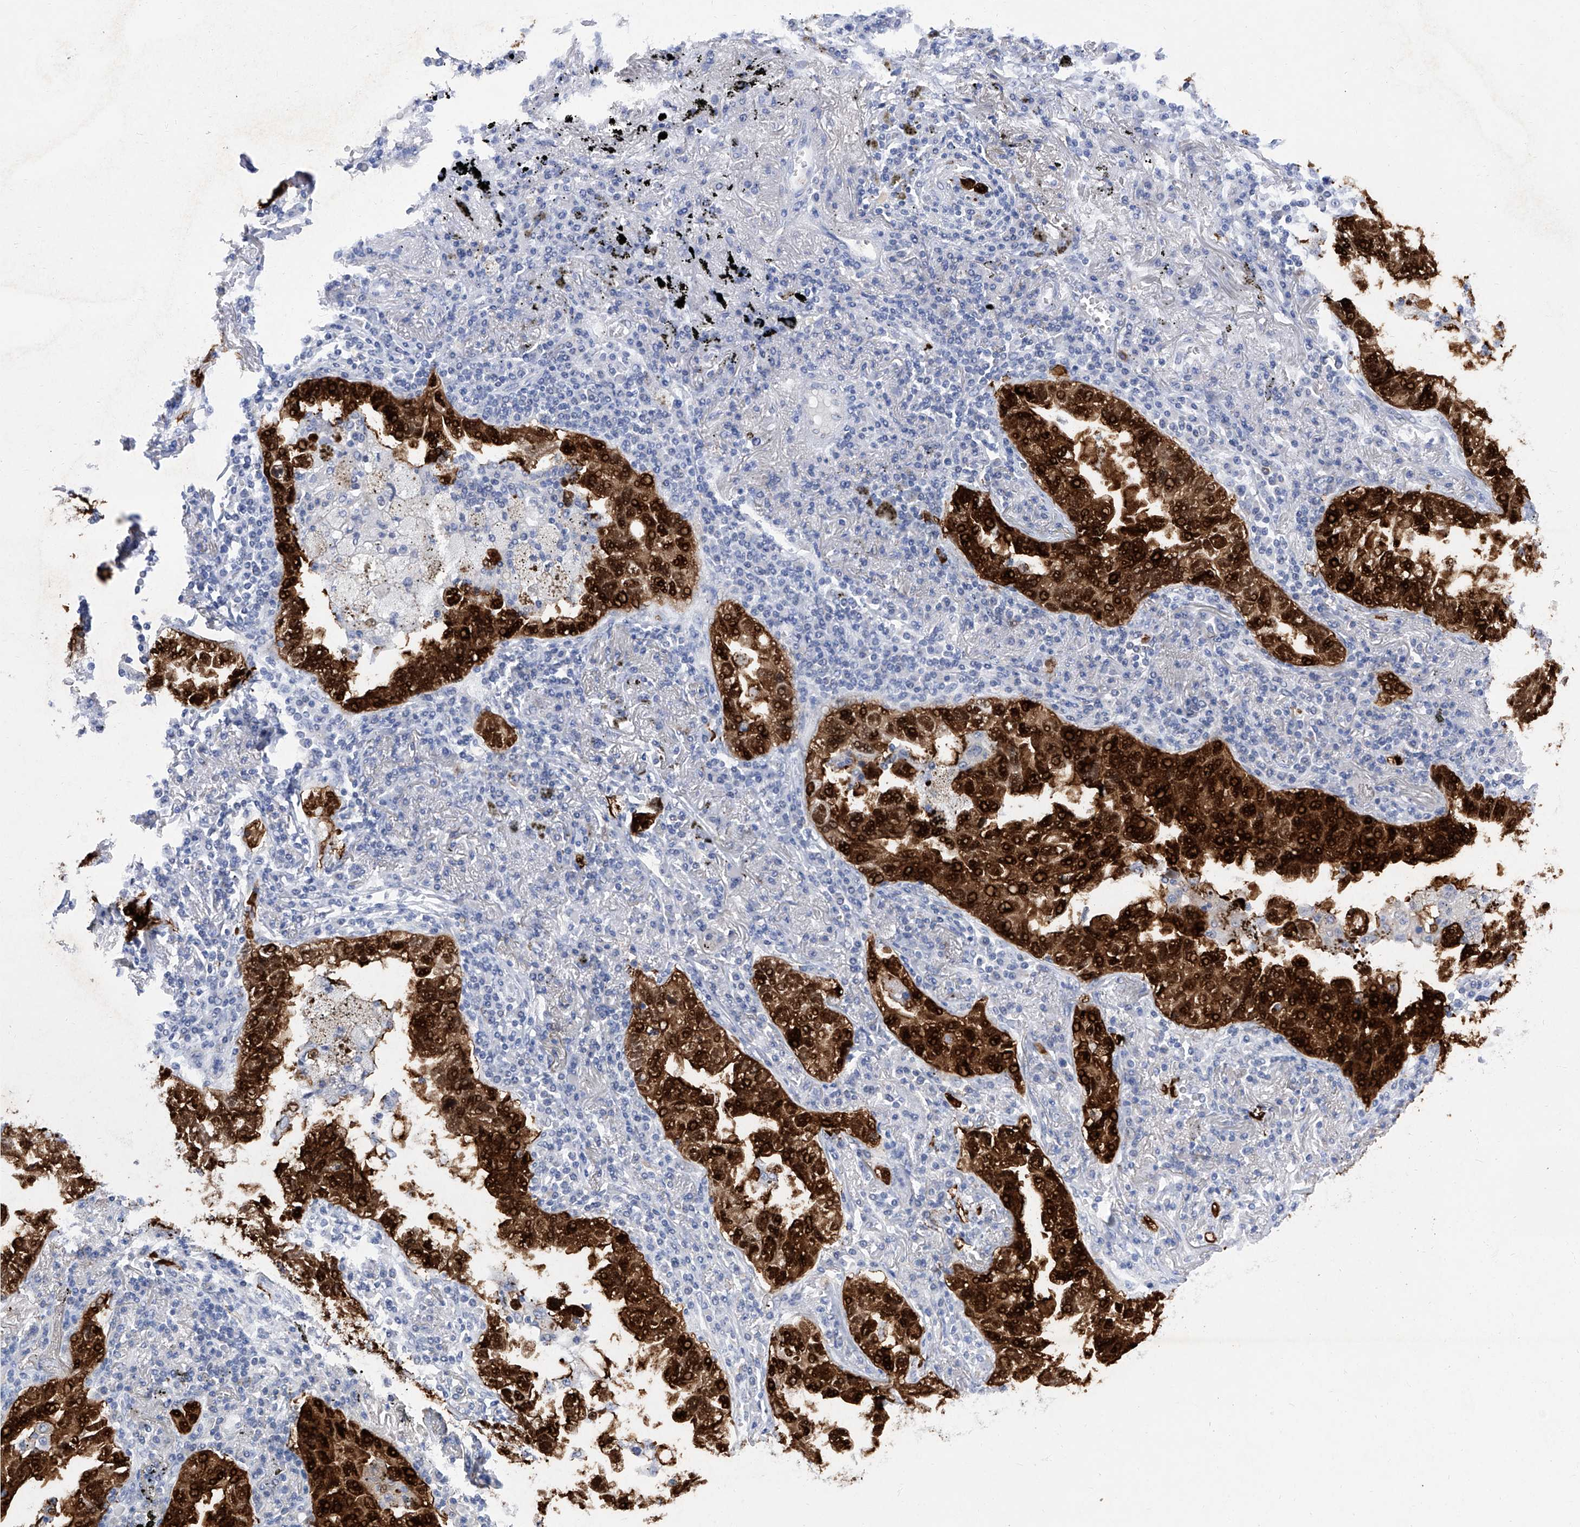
{"staining": {"intensity": "strong", "quantity": ">75%", "location": "cytoplasmic/membranous,nuclear"}, "tissue": "lung cancer", "cell_type": "Tumor cells", "image_type": "cancer", "snomed": [{"axis": "morphology", "description": "Adenocarcinoma, NOS"}, {"axis": "topography", "description": "Lung"}], "caption": "Immunohistochemistry (IHC) image of neoplastic tissue: human adenocarcinoma (lung) stained using immunohistochemistry reveals high levels of strong protein expression localized specifically in the cytoplasmic/membranous and nuclear of tumor cells, appearing as a cytoplasmic/membranous and nuclear brown color.", "gene": "PHF20", "patient": {"sex": "male", "age": 65}}